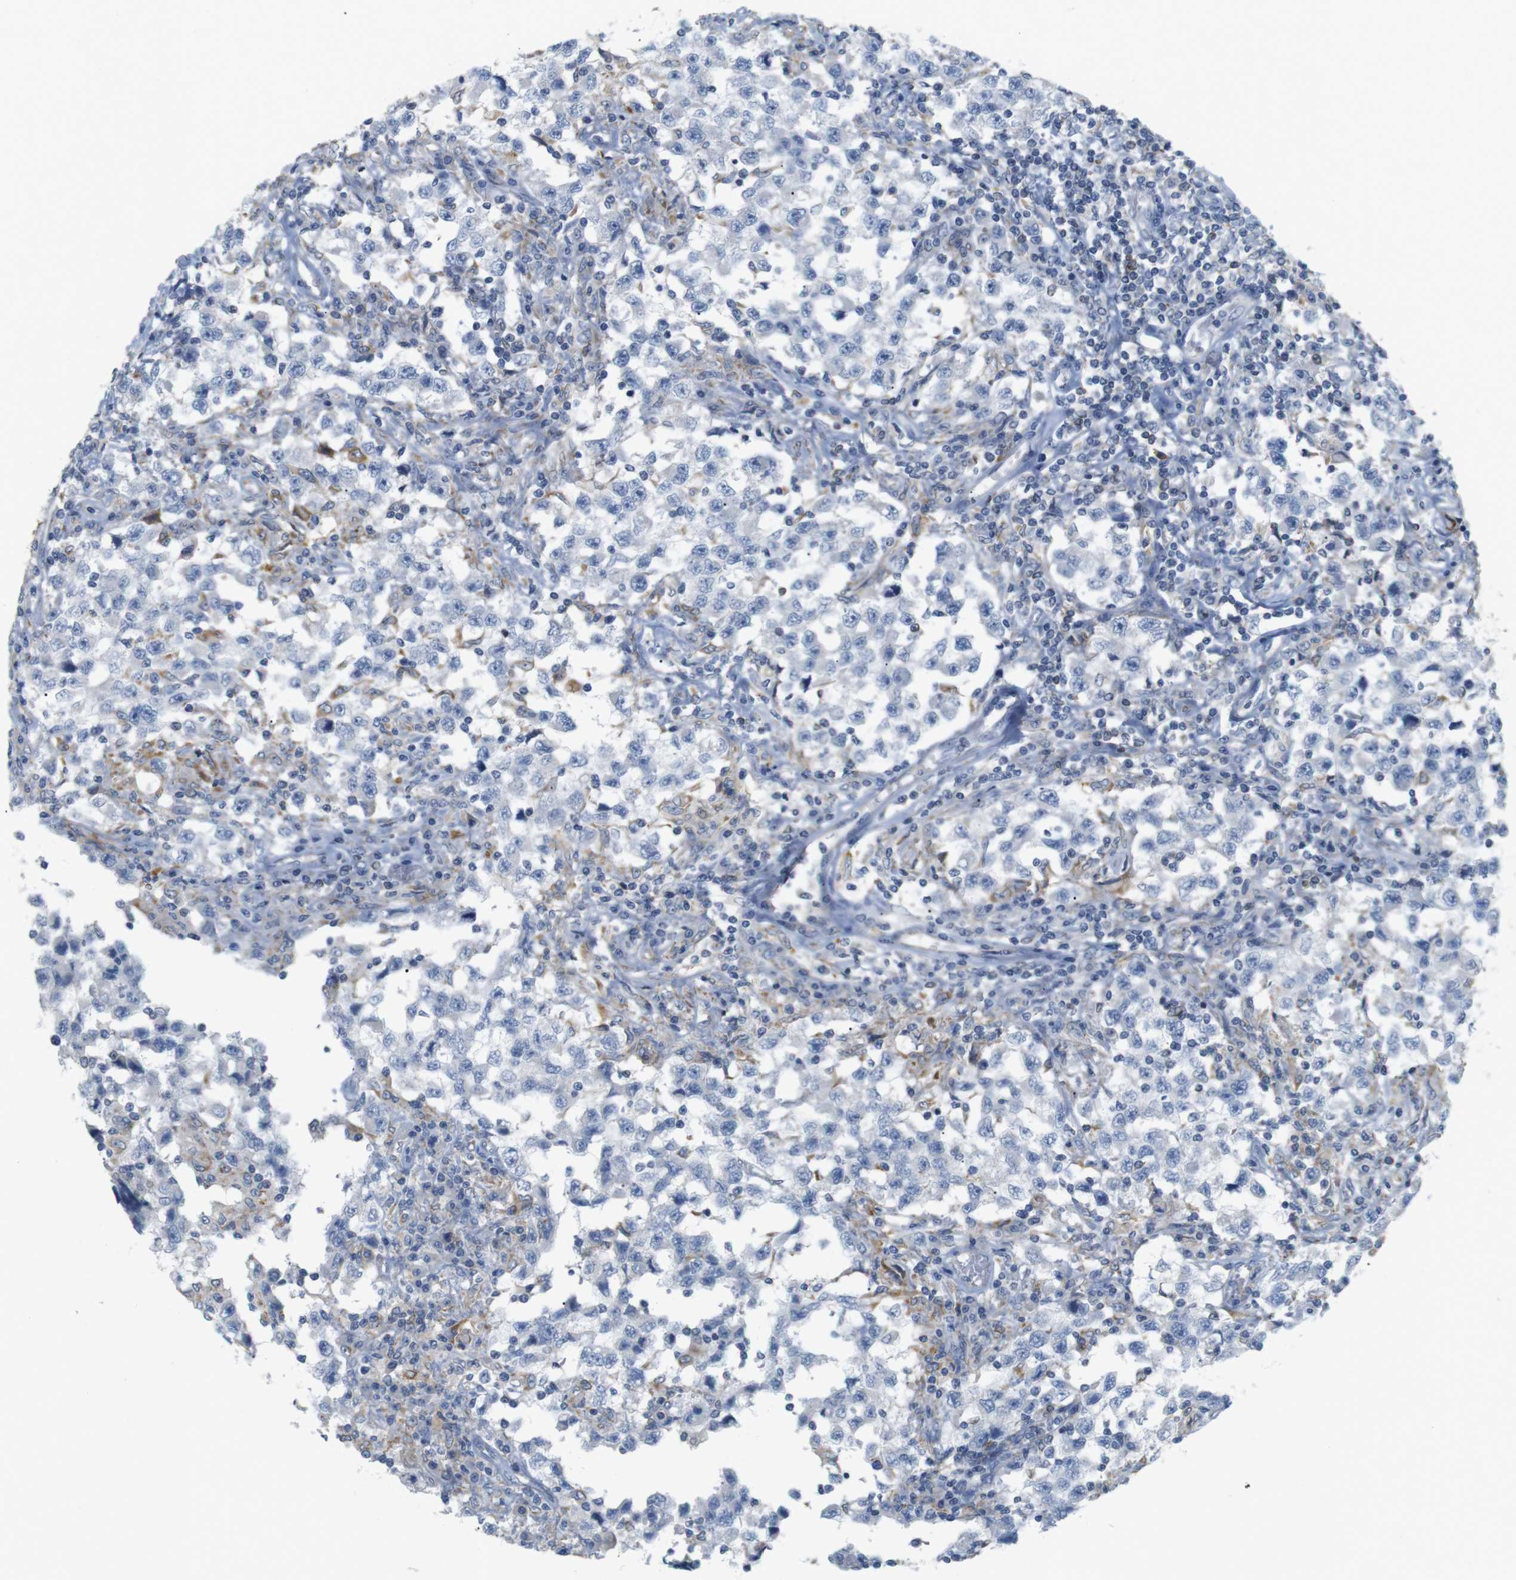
{"staining": {"intensity": "negative", "quantity": "none", "location": "none"}, "tissue": "testis cancer", "cell_type": "Tumor cells", "image_type": "cancer", "snomed": [{"axis": "morphology", "description": "Carcinoma, Embryonal, NOS"}, {"axis": "topography", "description": "Testis"}], "caption": "Tumor cells show no significant positivity in testis cancer.", "gene": "ITPR1", "patient": {"sex": "male", "age": 21}}